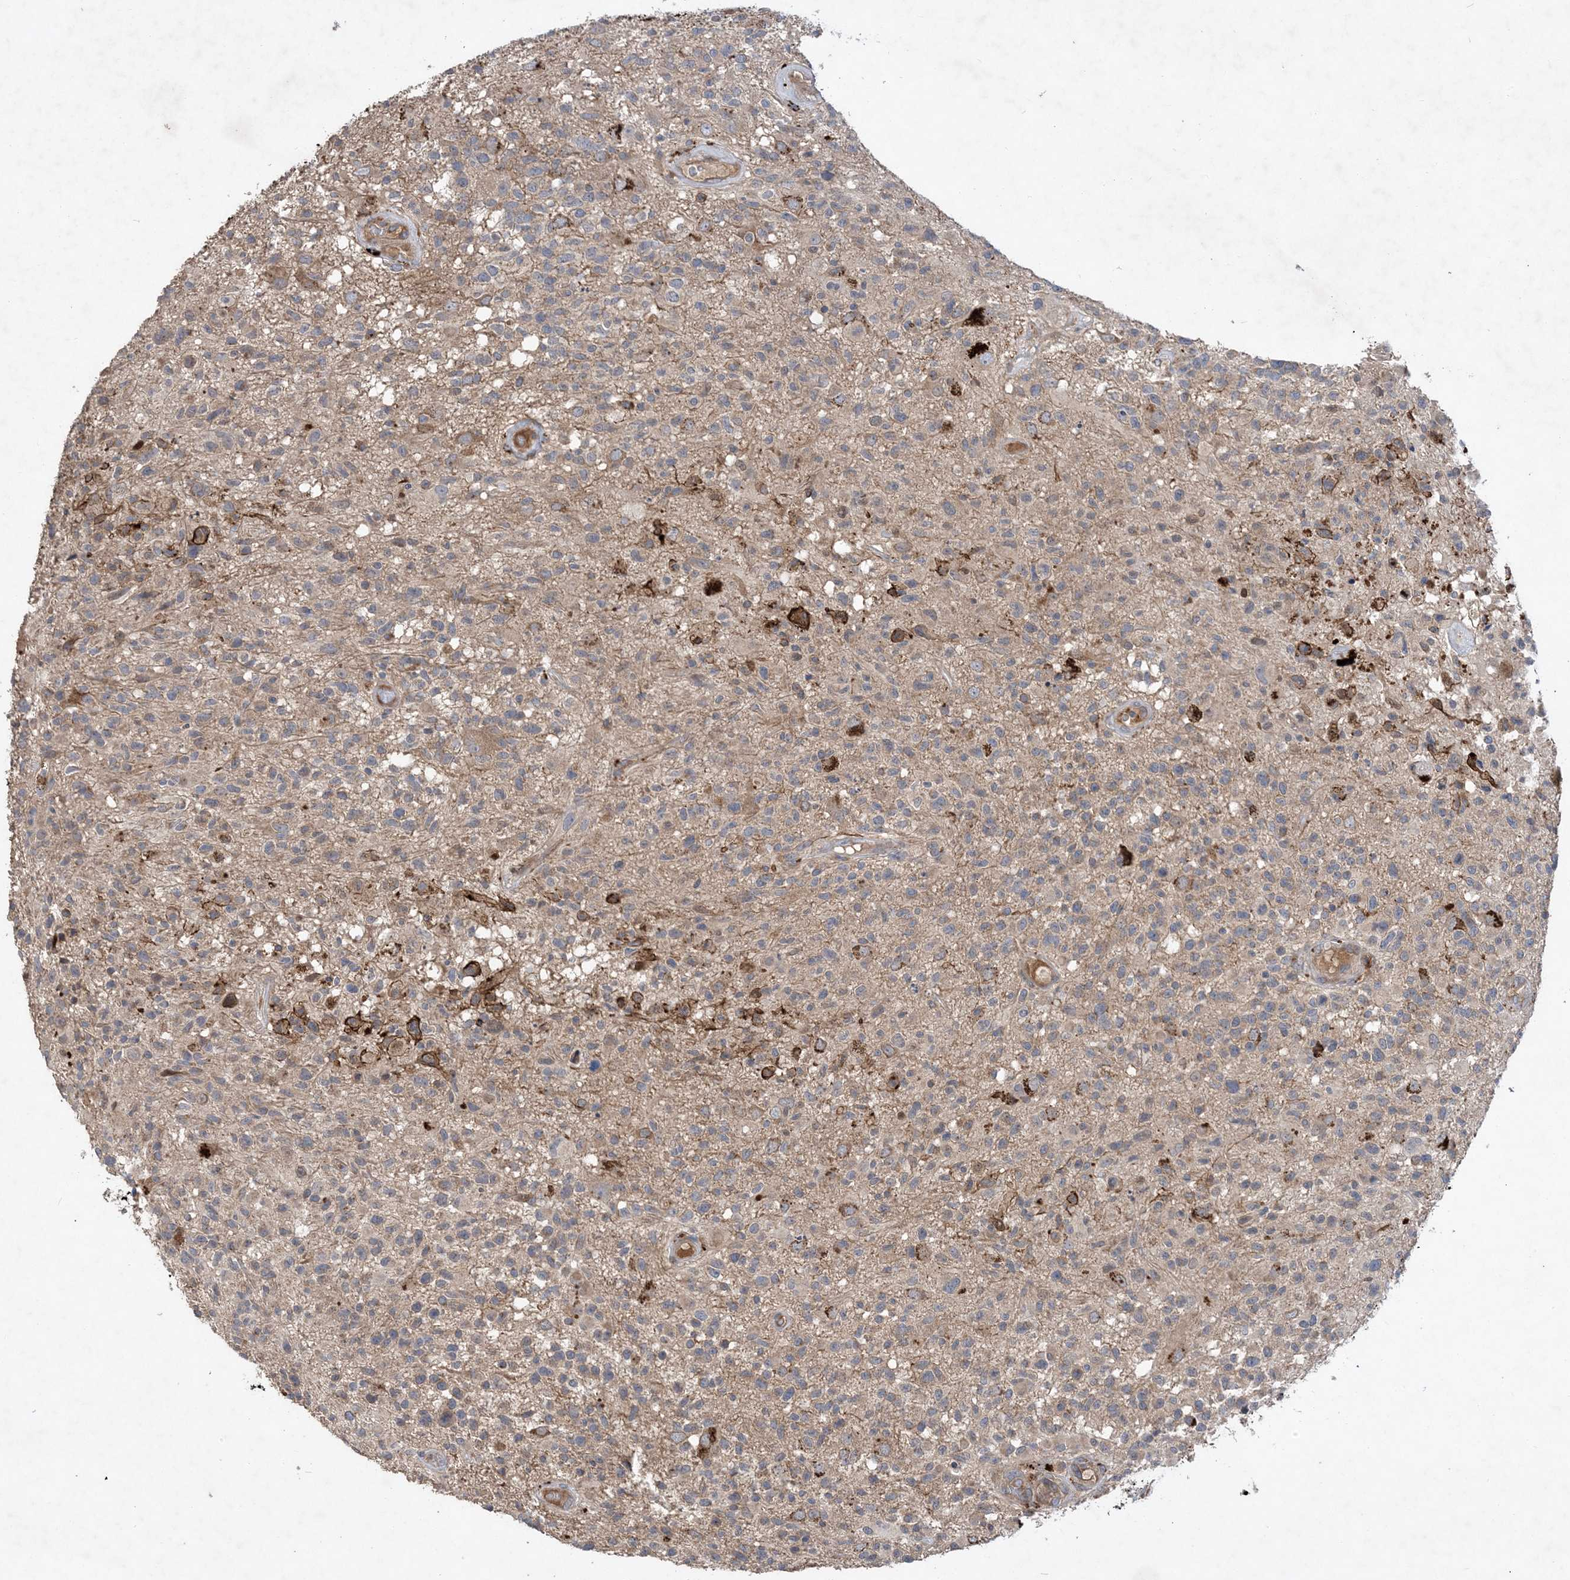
{"staining": {"intensity": "weak", "quantity": "25%-75%", "location": "cytoplasmic/membranous"}, "tissue": "glioma", "cell_type": "Tumor cells", "image_type": "cancer", "snomed": [{"axis": "morphology", "description": "Glioma, malignant, High grade"}, {"axis": "morphology", "description": "Glioblastoma, NOS"}, {"axis": "topography", "description": "Brain"}], "caption": "Glioma stained with IHC exhibits weak cytoplasmic/membranous positivity in about 25%-75% of tumor cells.", "gene": "MASP2", "patient": {"sex": "male", "age": 60}}